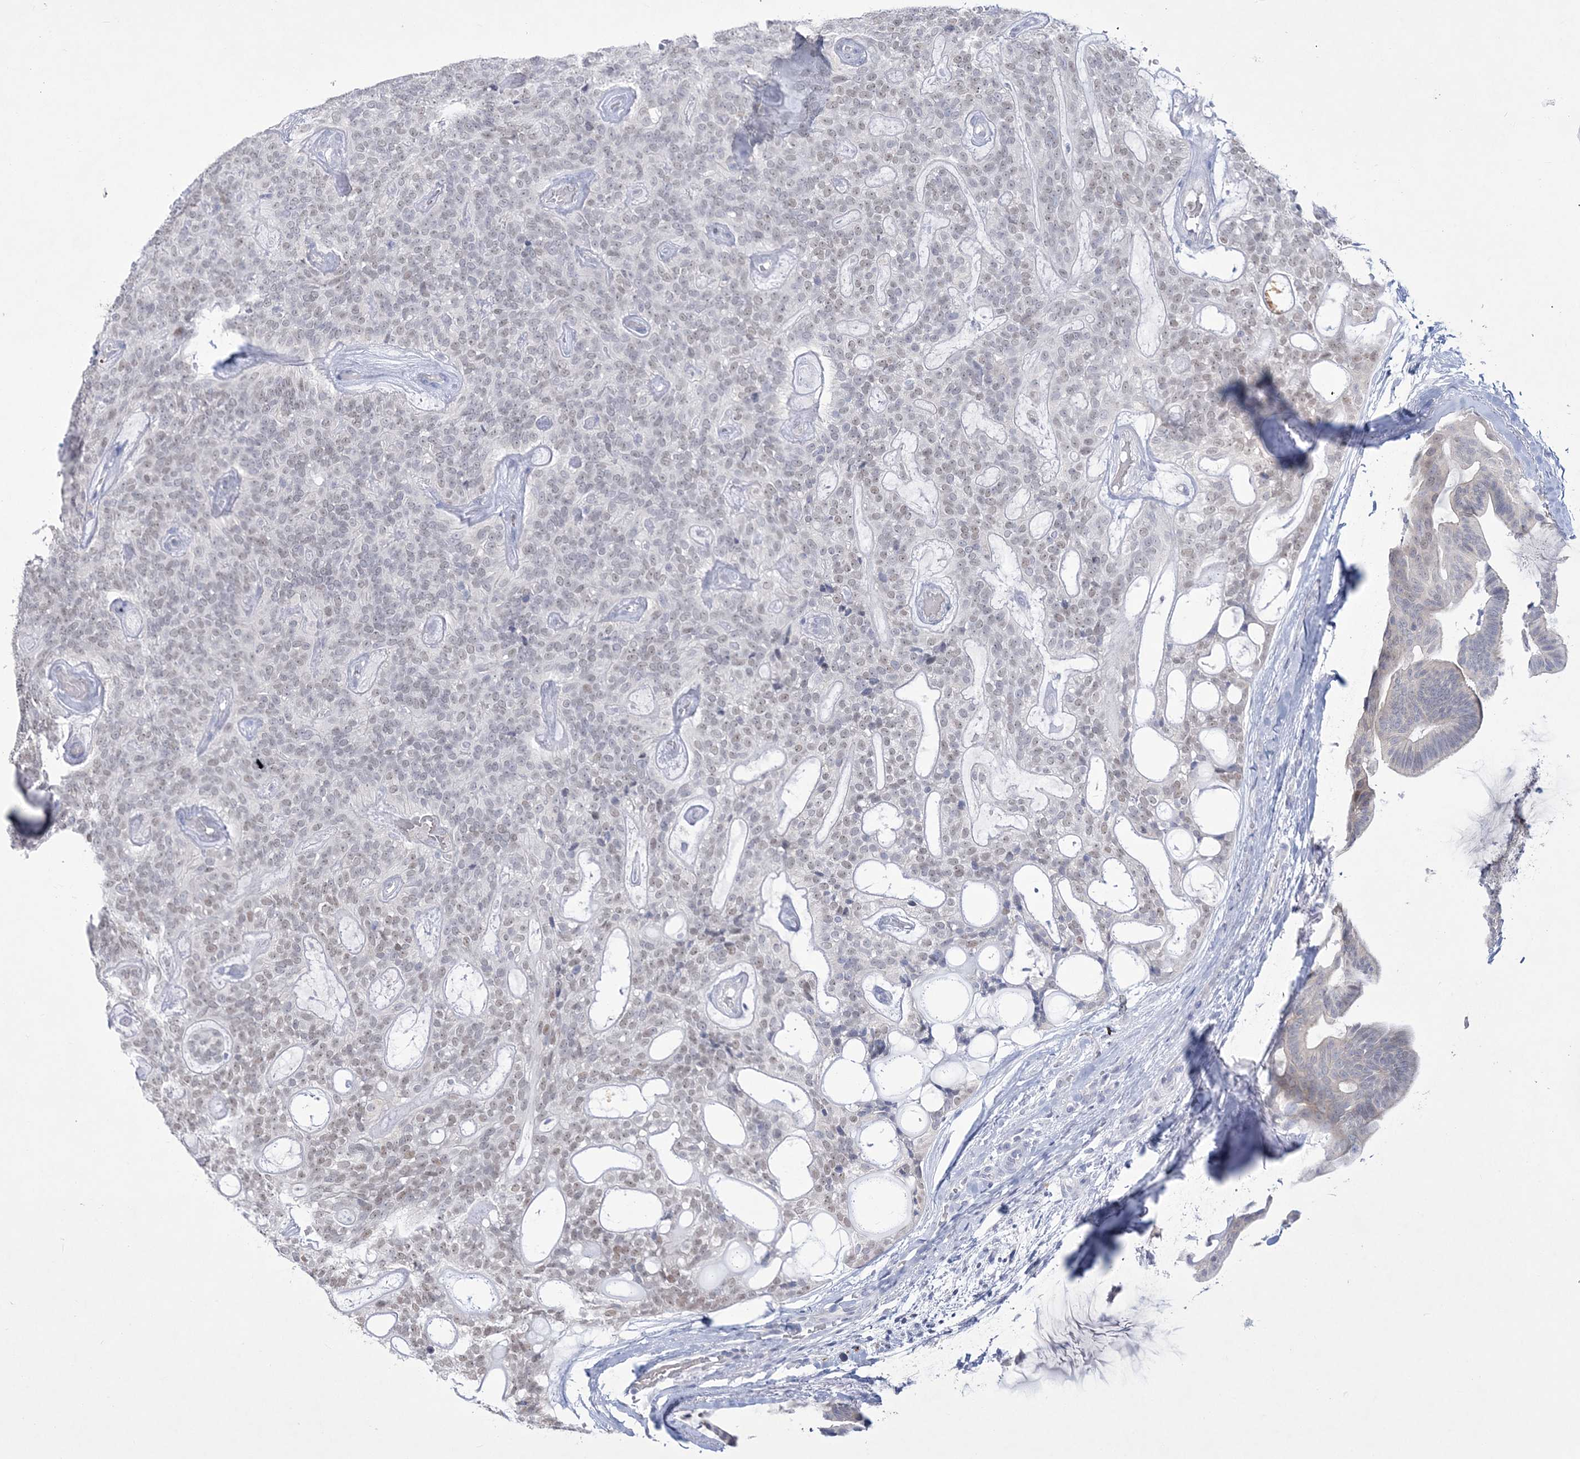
{"staining": {"intensity": "weak", "quantity": "<25%", "location": "nuclear"}, "tissue": "head and neck cancer", "cell_type": "Tumor cells", "image_type": "cancer", "snomed": [{"axis": "morphology", "description": "Adenocarcinoma, NOS"}, {"axis": "topography", "description": "Head-Neck"}], "caption": "There is no significant staining in tumor cells of head and neck cancer.", "gene": "WDR27", "patient": {"sex": "male", "age": 66}}